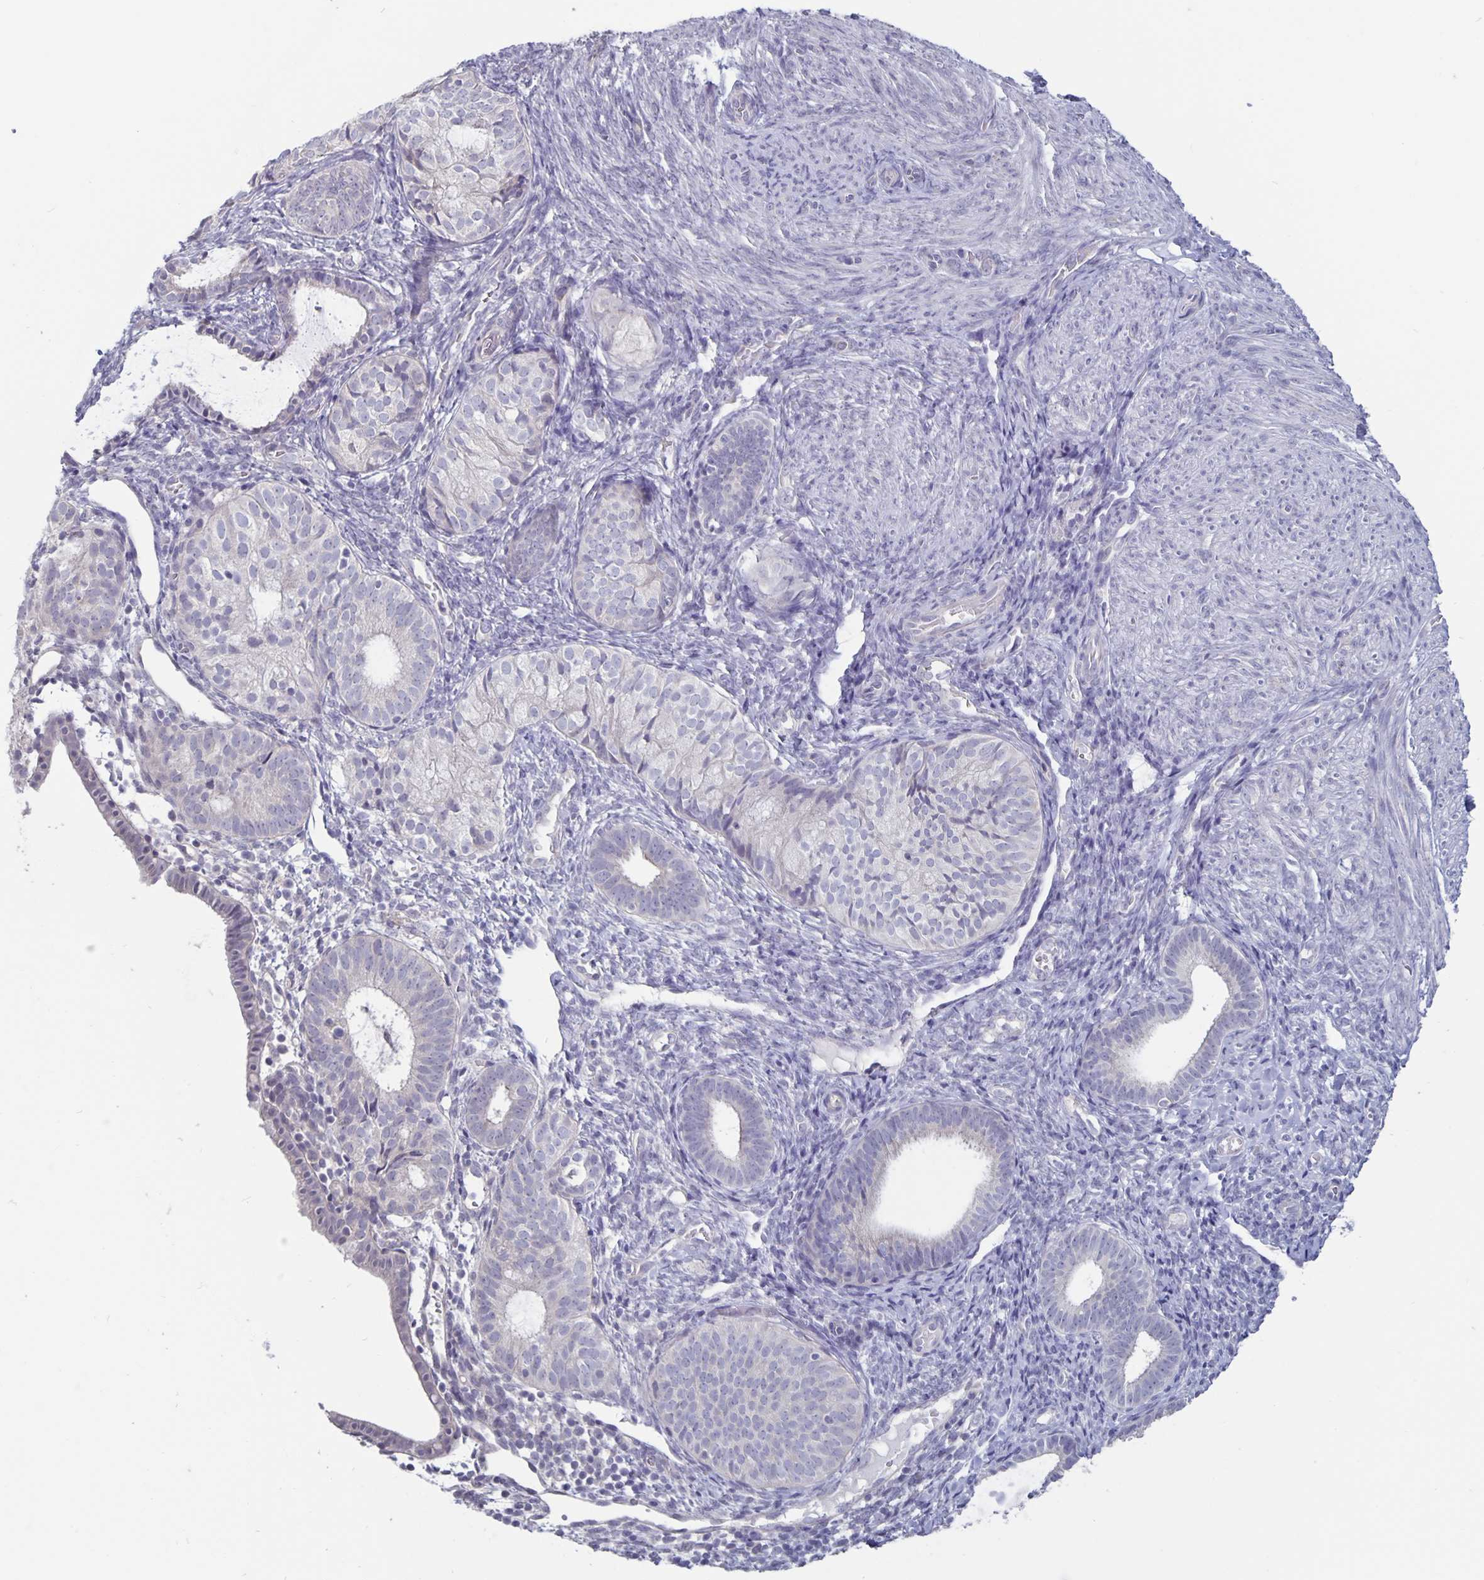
{"staining": {"intensity": "negative", "quantity": "none", "location": "none"}, "tissue": "endometrial cancer", "cell_type": "Tumor cells", "image_type": "cancer", "snomed": [{"axis": "morphology", "description": "Normal tissue, NOS"}, {"axis": "morphology", "description": "Adenocarcinoma, NOS"}, {"axis": "topography", "description": "Smooth muscle"}, {"axis": "topography", "description": "Endometrium"}, {"axis": "topography", "description": "Myometrium, NOS"}], "caption": "Immunohistochemistry (IHC) micrograph of neoplastic tissue: endometrial cancer stained with DAB reveals no significant protein positivity in tumor cells.", "gene": "PLCB3", "patient": {"sex": "female", "age": 81}}